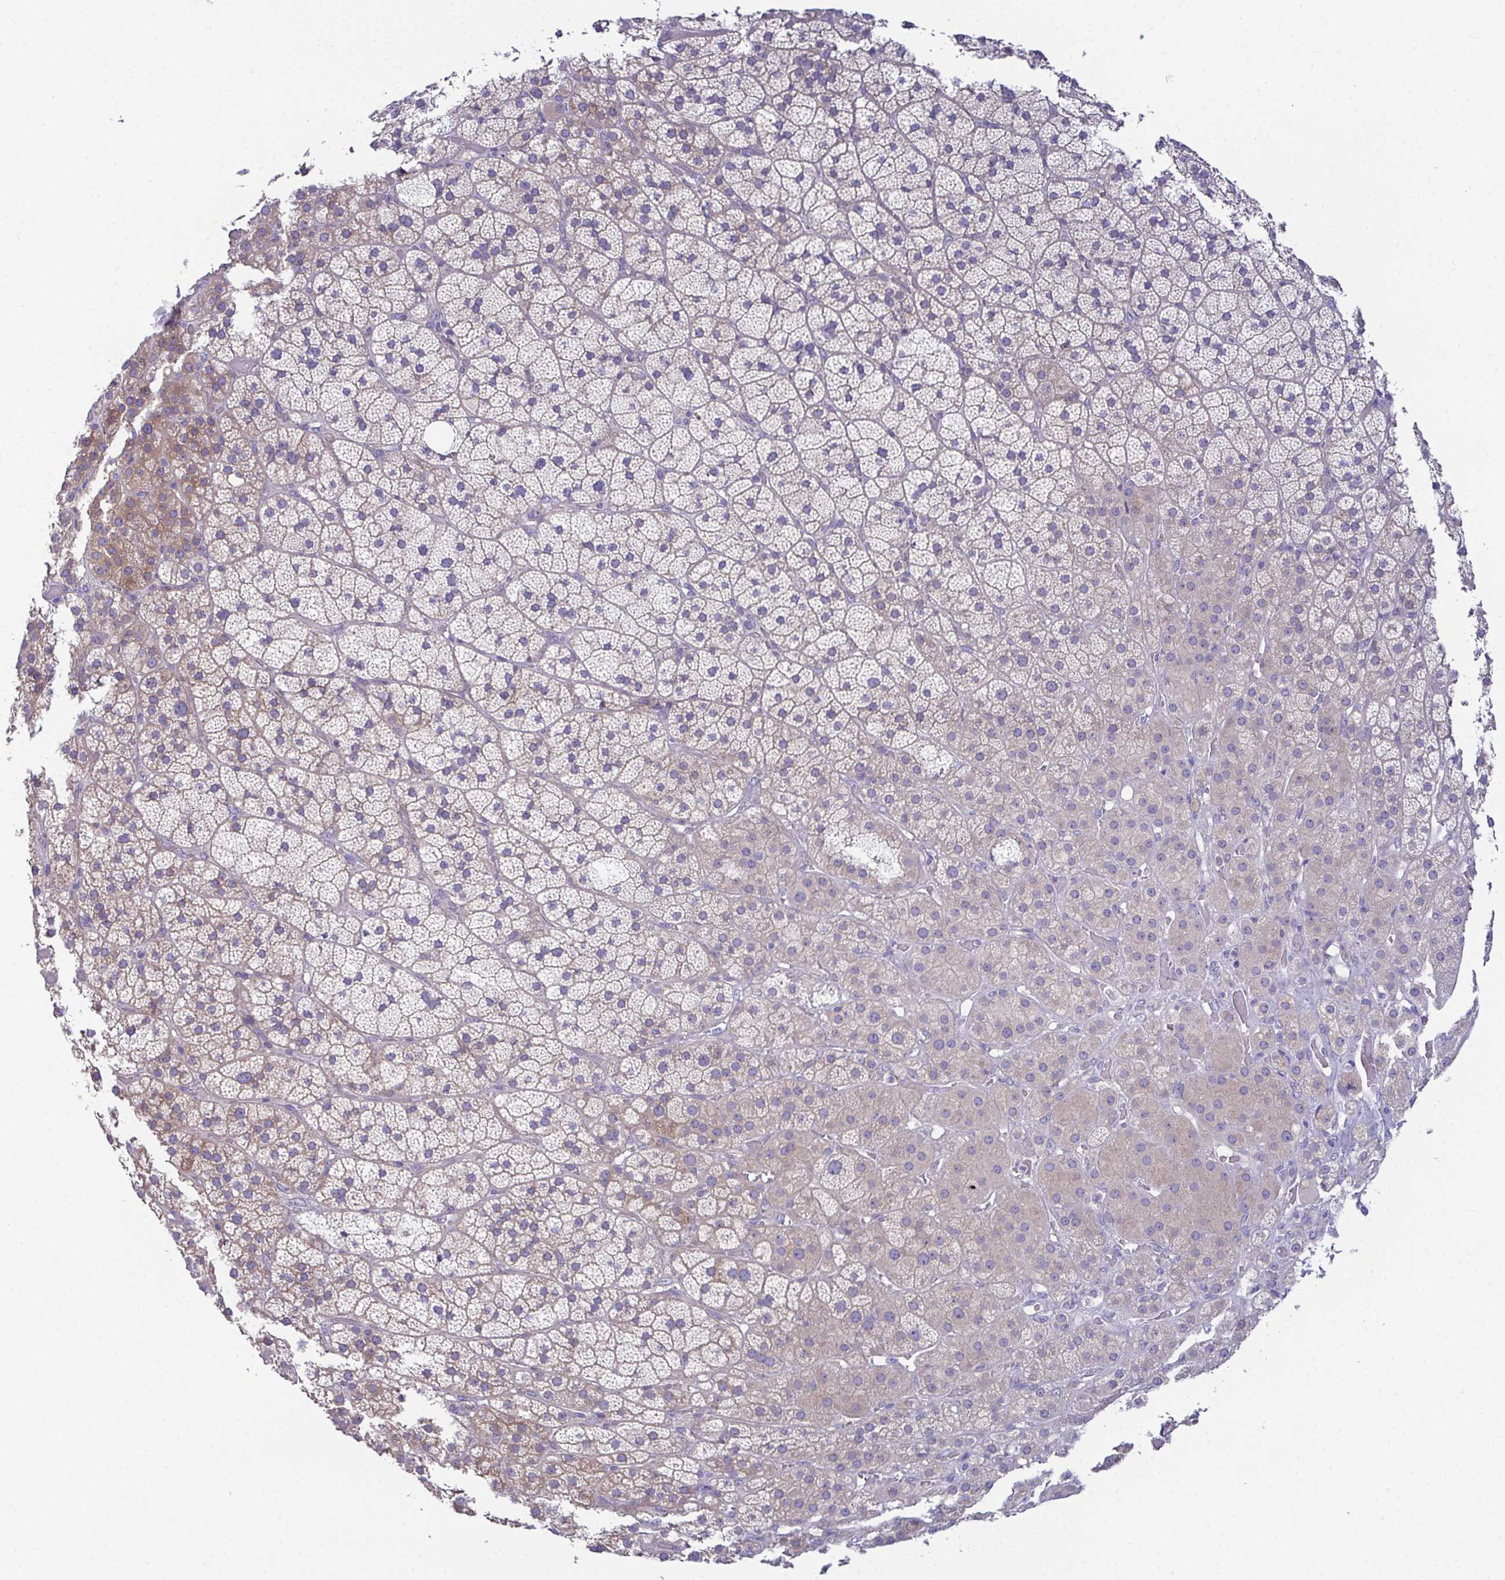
{"staining": {"intensity": "weak", "quantity": "<25%", "location": "cytoplasmic/membranous"}, "tissue": "adrenal gland", "cell_type": "Glandular cells", "image_type": "normal", "snomed": [{"axis": "morphology", "description": "Normal tissue, NOS"}, {"axis": "topography", "description": "Adrenal gland"}], "caption": "Adrenal gland was stained to show a protein in brown. There is no significant staining in glandular cells. (DAB immunohistochemistry visualized using brightfield microscopy, high magnification).", "gene": "CFAP97D1", "patient": {"sex": "male", "age": 57}}